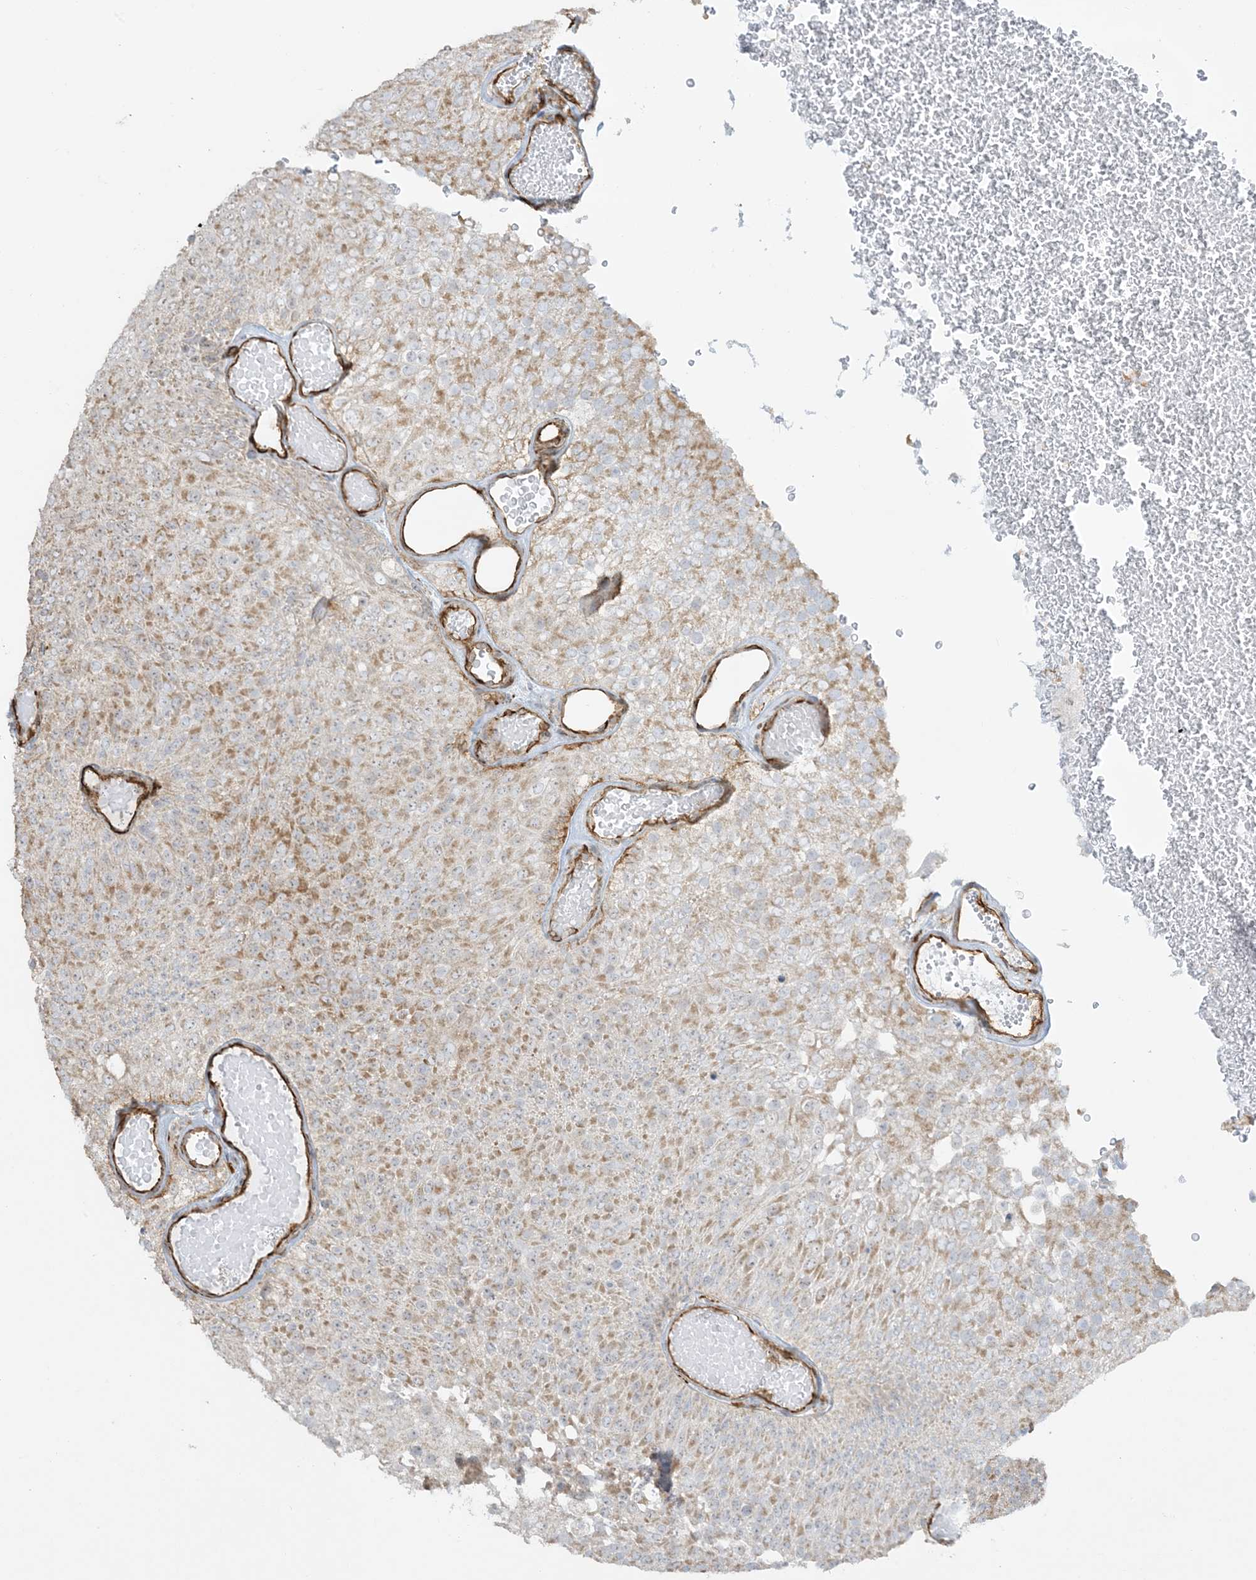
{"staining": {"intensity": "moderate", "quantity": "25%-75%", "location": "cytoplasmic/membranous"}, "tissue": "urothelial cancer", "cell_type": "Tumor cells", "image_type": "cancer", "snomed": [{"axis": "morphology", "description": "Urothelial carcinoma, Low grade"}, {"axis": "topography", "description": "Urinary bladder"}], "caption": "An image showing moderate cytoplasmic/membranous positivity in about 25%-75% of tumor cells in urothelial carcinoma (low-grade), as visualized by brown immunohistochemical staining.", "gene": "AGA", "patient": {"sex": "male", "age": 78}}